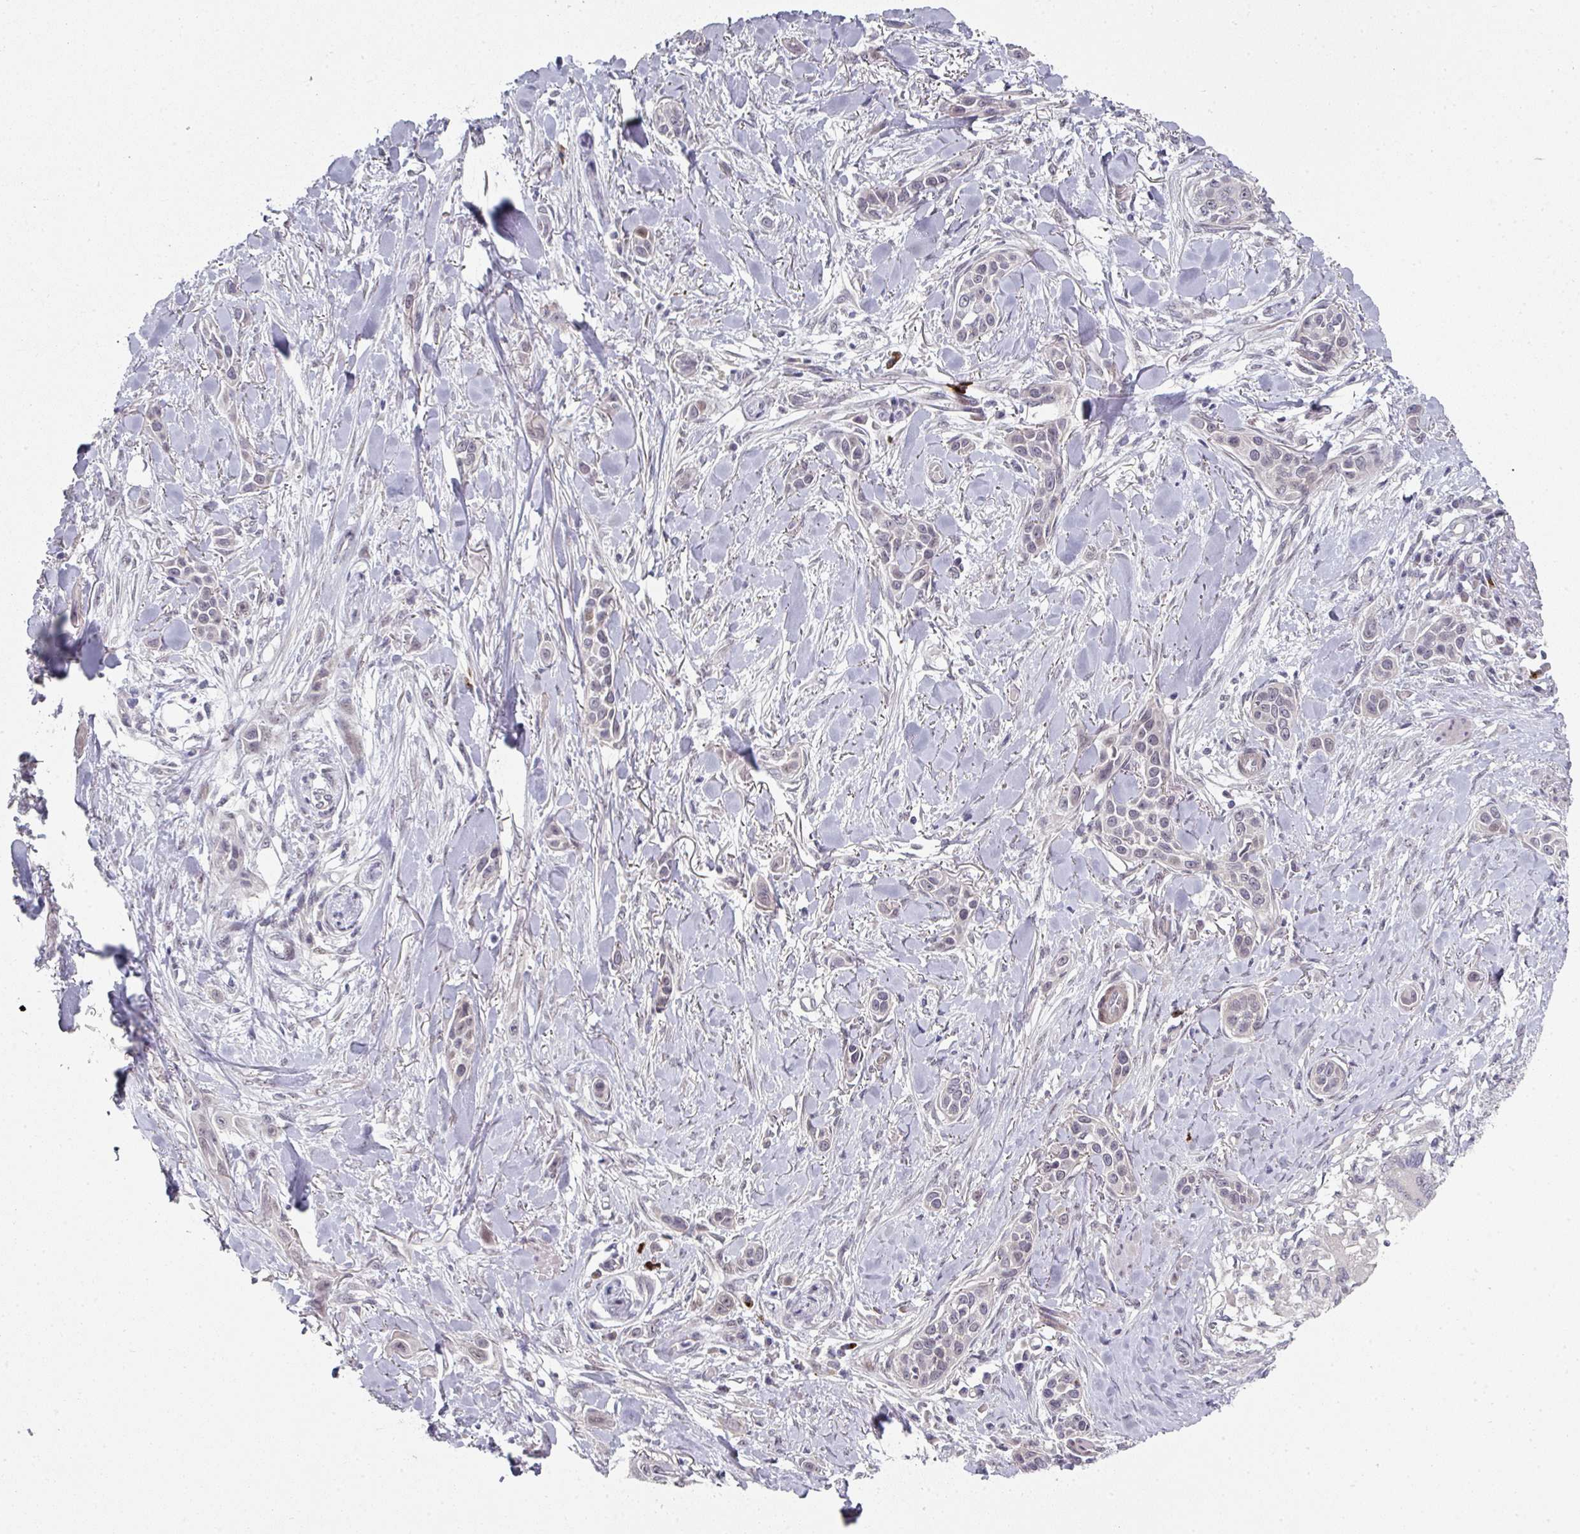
{"staining": {"intensity": "negative", "quantity": "none", "location": "none"}, "tissue": "skin cancer", "cell_type": "Tumor cells", "image_type": "cancer", "snomed": [{"axis": "morphology", "description": "Squamous cell carcinoma, NOS"}, {"axis": "topography", "description": "Skin"}], "caption": "Immunohistochemistry (IHC) photomicrograph of human skin cancer stained for a protein (brown), which demonstrates no expression in tumor cells.", "gene": "TMCC1", "patient": {"sex": "female", "age": 69}}